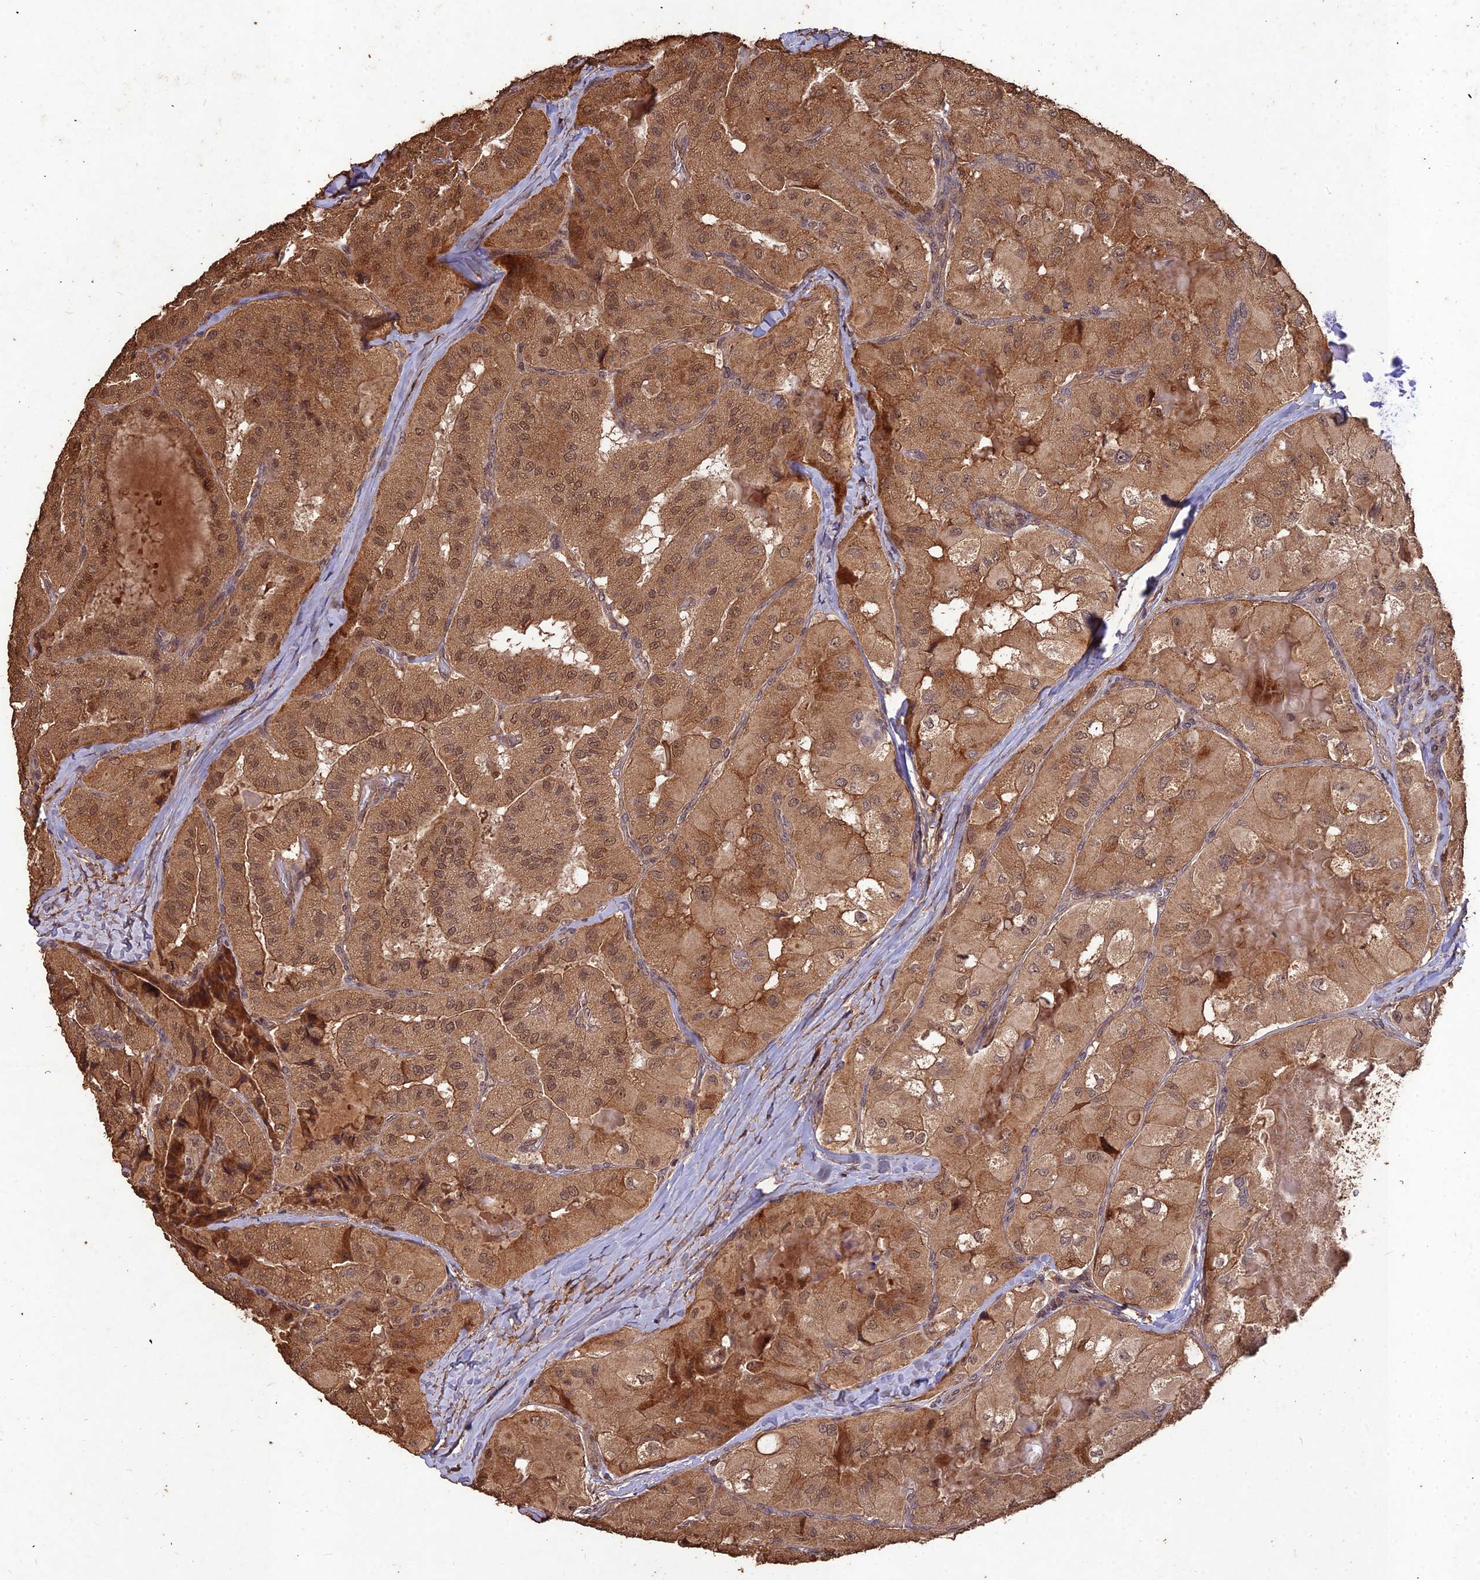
{"staining": {"intensity": "moderate", "quantity": ">75%", "location": "cytoplasmic/membranous,nuclear"}, "tissue": "thyroid cancer", "cell_type": "Tumor cells", "image_type": "cancer", "snomed": [{"axis": "morphology", "description": "Normal tissue, NOS"}, {"axis": "morphology", "description": "Papillary adenocarcinoma, NOS"}, {"axis": "topography", "description": "Thyroid gland"}], "caption": "Protein staining demonstrates moderate cytoplasmic/membranous and nuclear expression in about >75% of tumor cells in thyroid cancer.", "gene": "SYMPK", "patient": {"sex": "female", "age": 59}}